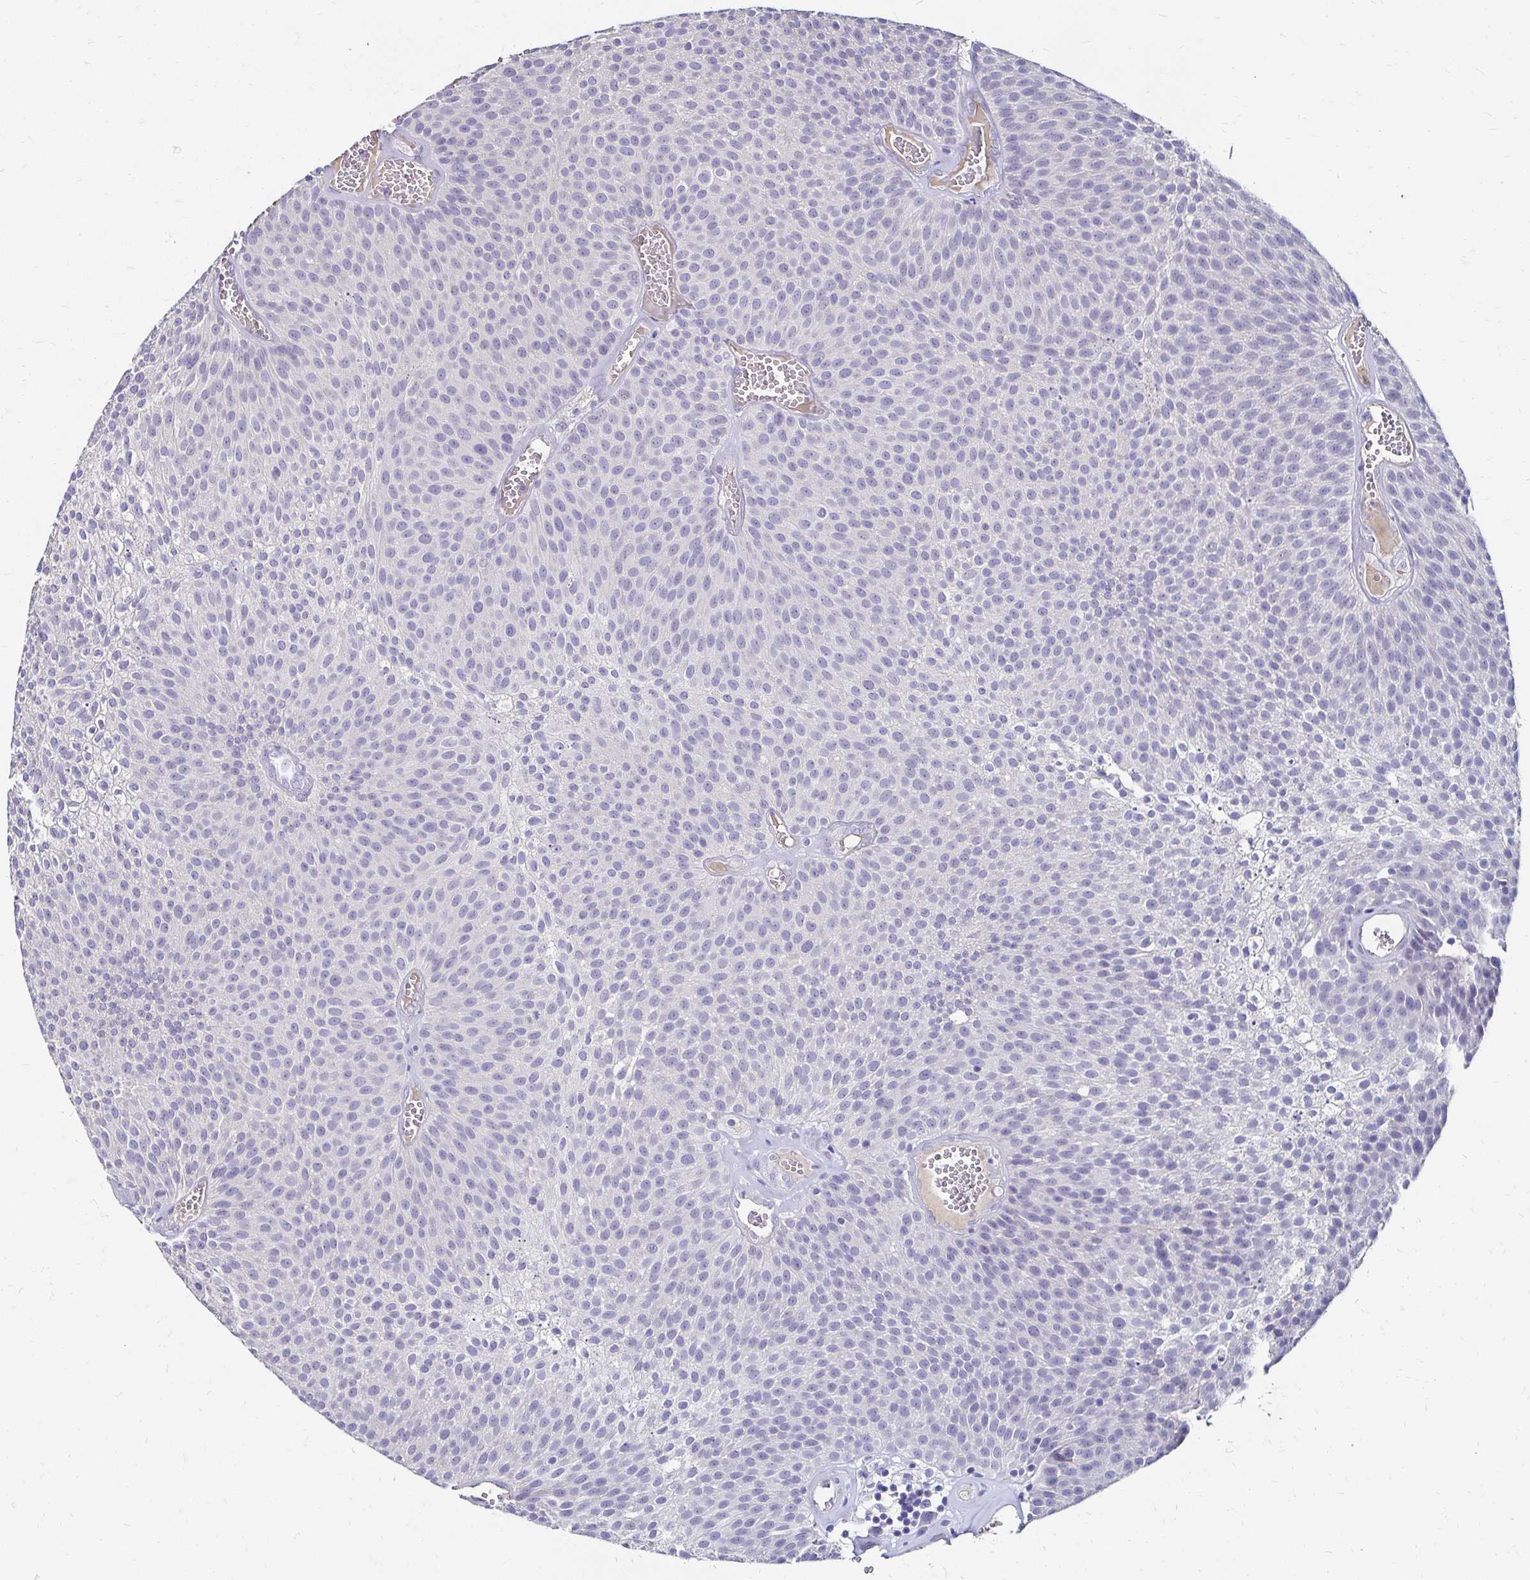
{"staining": {"intensity": "negative", "quantity": "none", "location": "none"}, "tissue": "urothelial cancer", "cell_type": "Tumor cells", "image_type": "cancer", "snomed": [{"axis": "morphology", "description": "Urothelial carcinoma, Low grade"}, {"axis": "topography", "description": "Urinary bladder"}], "caption": "Protein analysis of low-grade urothelial carcinoma reveals no significant expression in tumor cells.", "gene": "SCG3", "patient": {"sex": "female", "age": 79}}